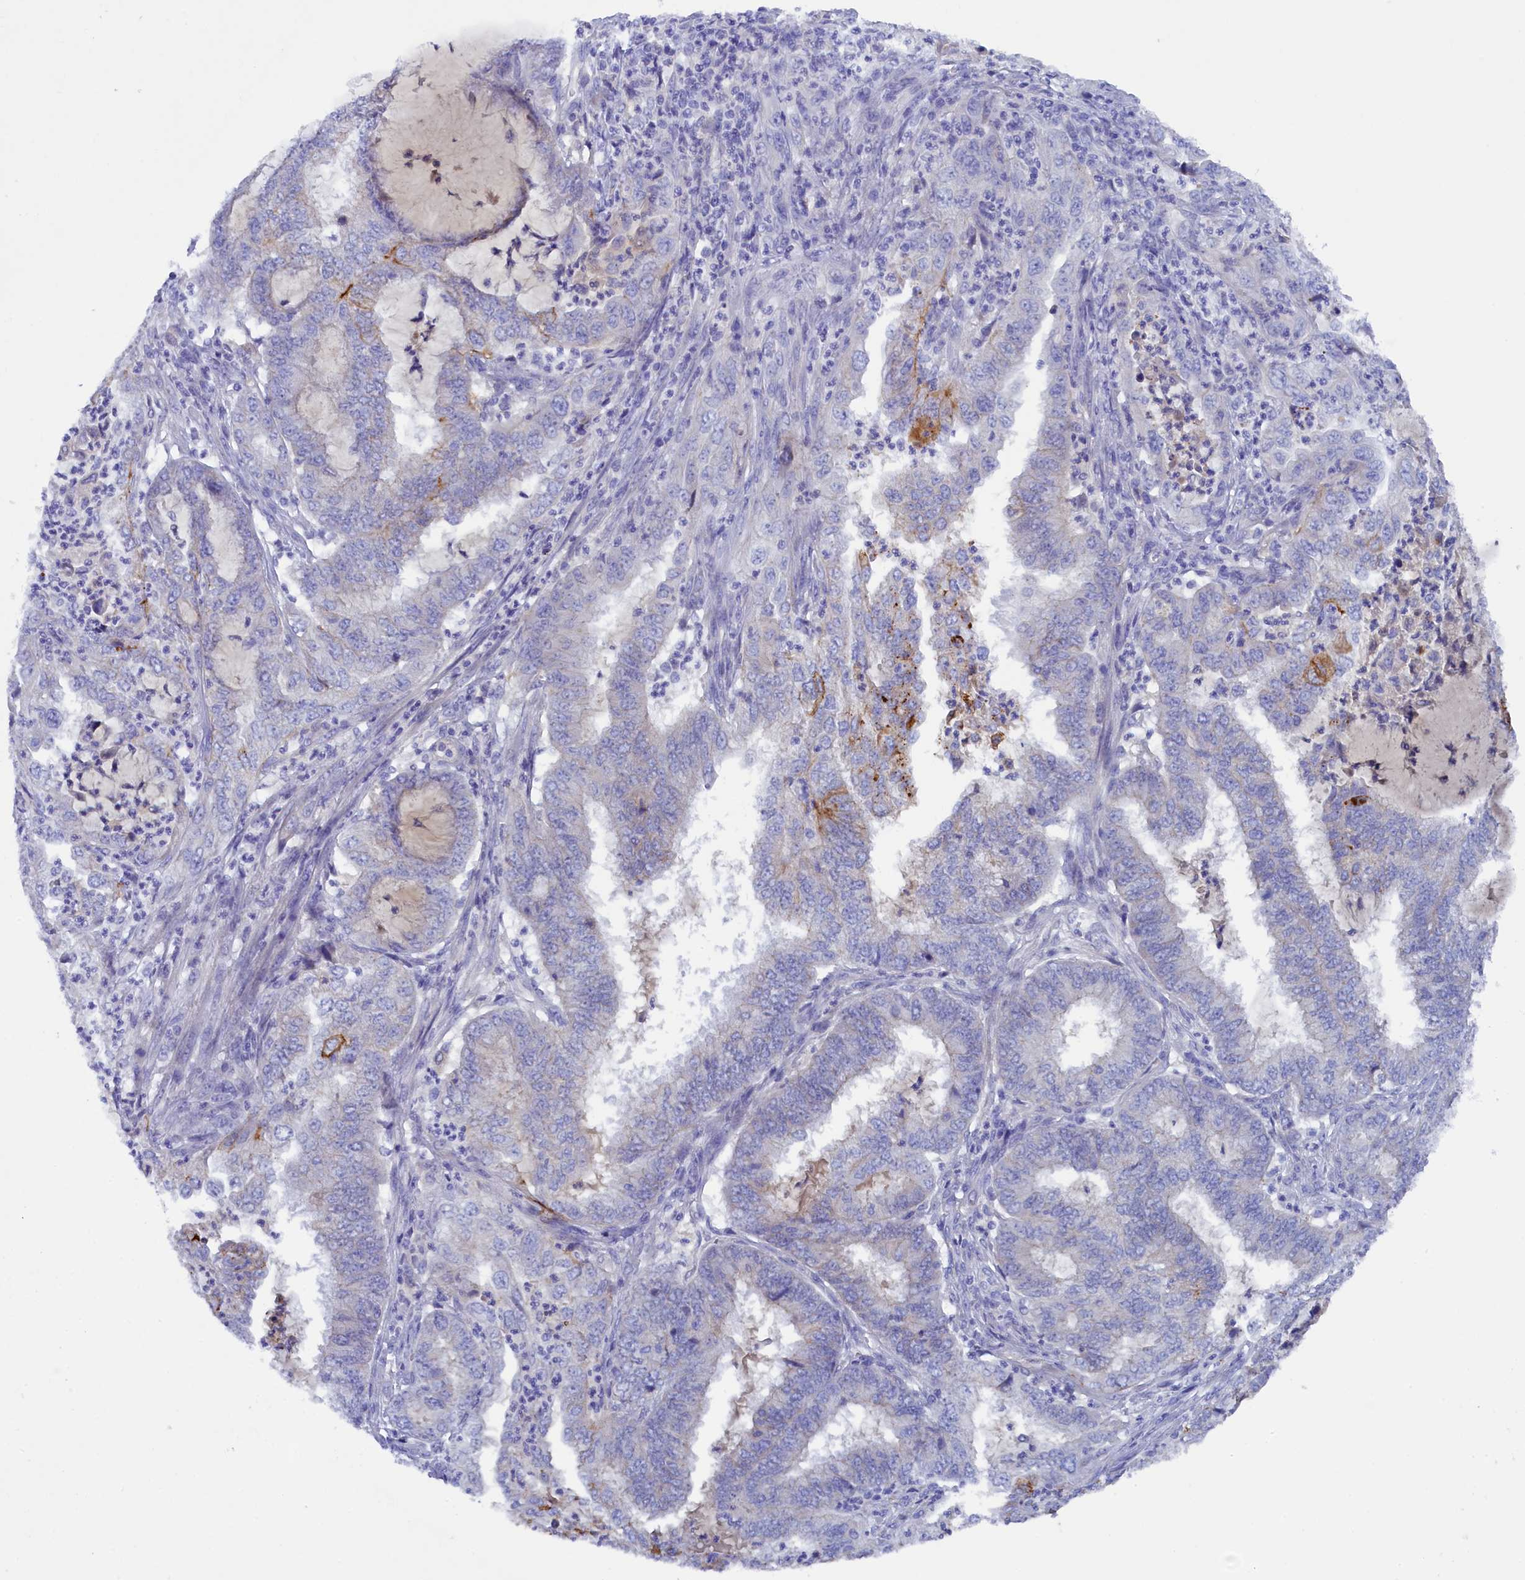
{"staining": {"intensity": "moderate", "quantity": "<25%", "location": "cytoplasmic/membranous"}, "tissue": "endometrial cancer", "cell_type": "Tumor cells", "image_type": "cancer", "snomed": [{"axis": "morphology", "description": "Adenocarcinoma, NOS"}, {"axis": "topography", "description": "Endometrium"}], "caption": "Immunohistochemistry (DAB (3,3'-diaminobenzidine)) staining of endometrial adenocarcinoma reveals moderate cytoplasmic/membranous protein positivity in about <25% of tumor cells.", "gene": "MYADML2", "patient": {"sex": "female", "age": 51}}